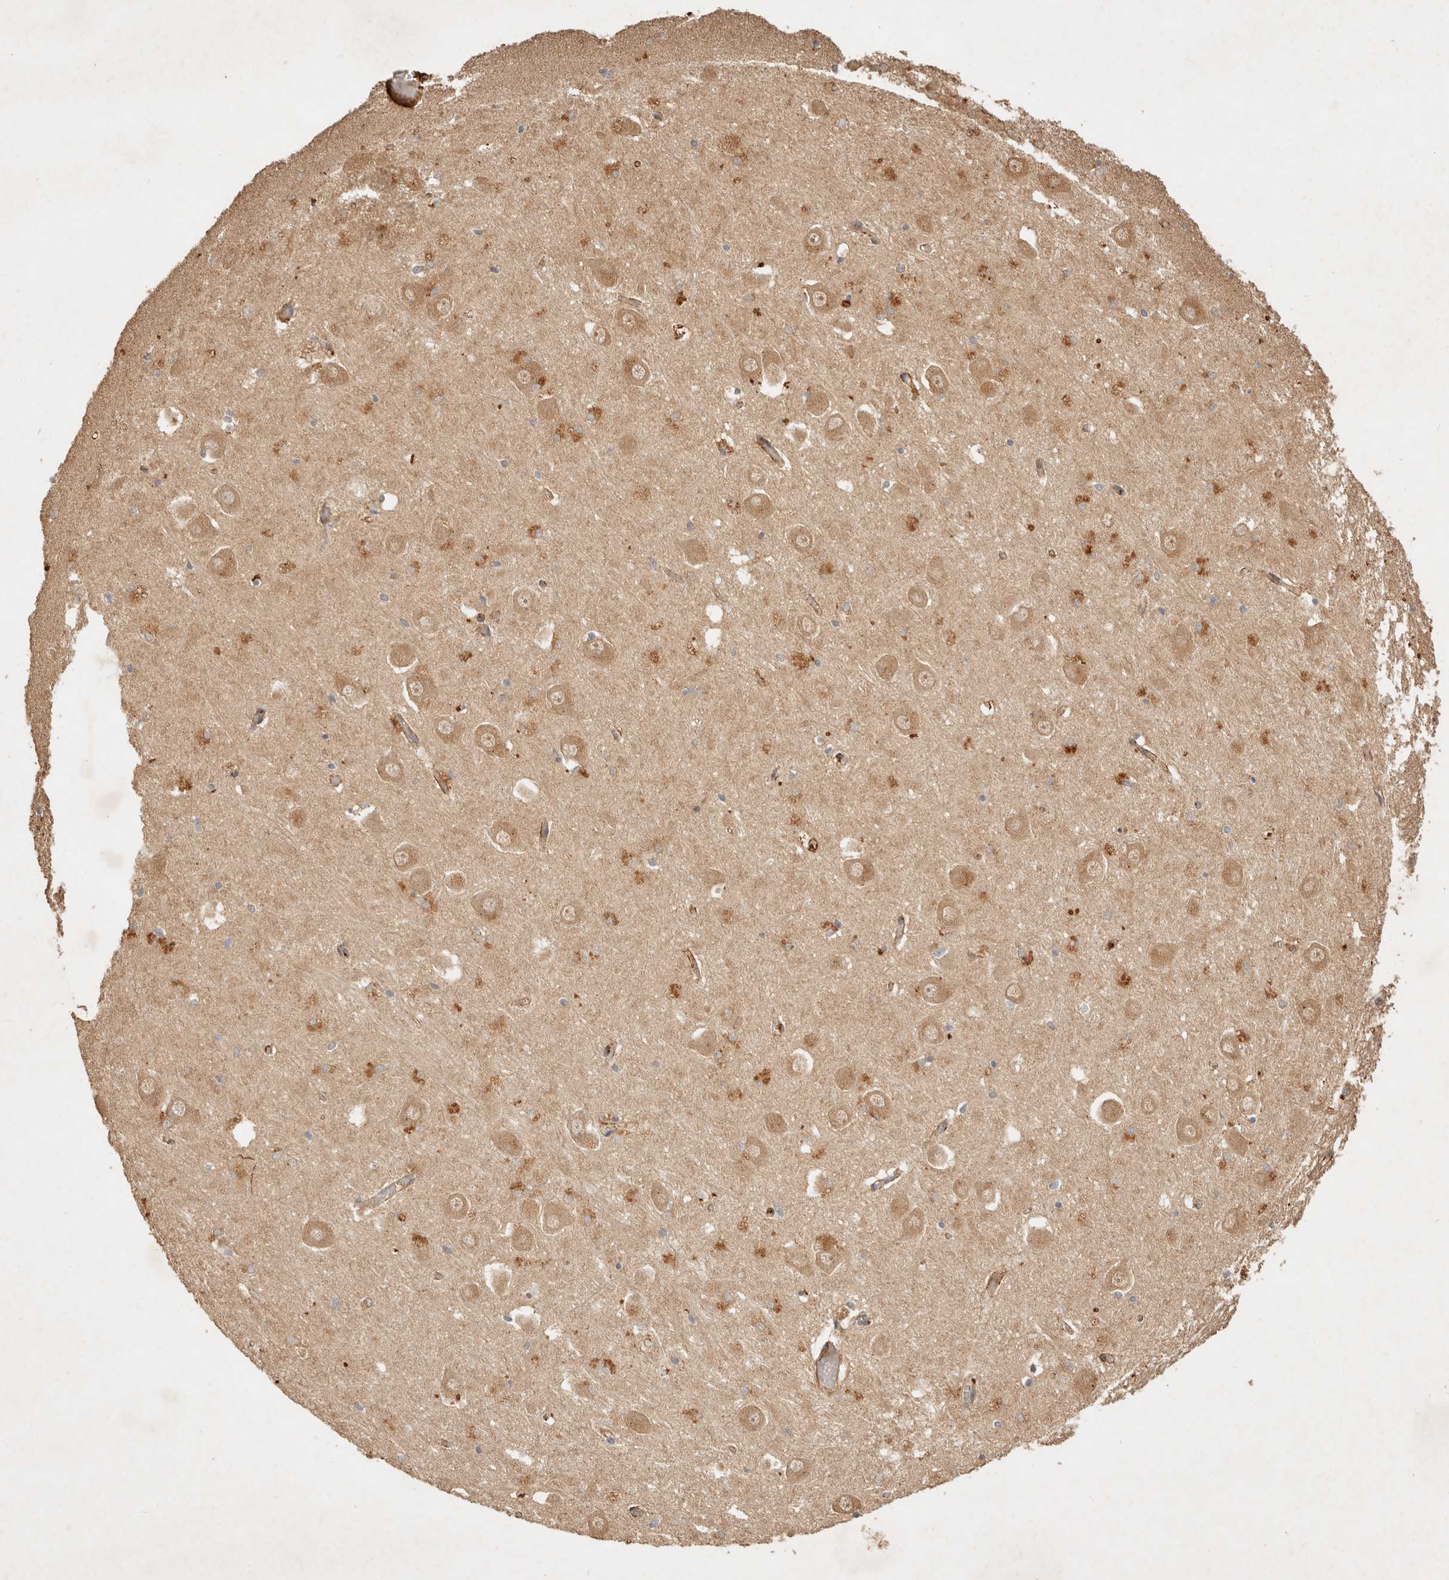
{"staining": {"intensity": "weak", "quantity": "25%-75%", "location": "cytoplasmic/membranous"}, "tissue": "hippocampus", "cell_type": "Glial cells", "image_type": "normal", "snomed": [{"axis": "morphology", "description": "Normal tissue, NOS"}, {"axis": "topography", "description": "Hippocampus"}], "caption": "A low amount of weak cytoplasmic/membranous expression is seen in about 25%-75% of glial cells in normal hippocampus.", "gene": "CLEC4C", "patient": {"sex": "male", "age": 70}}